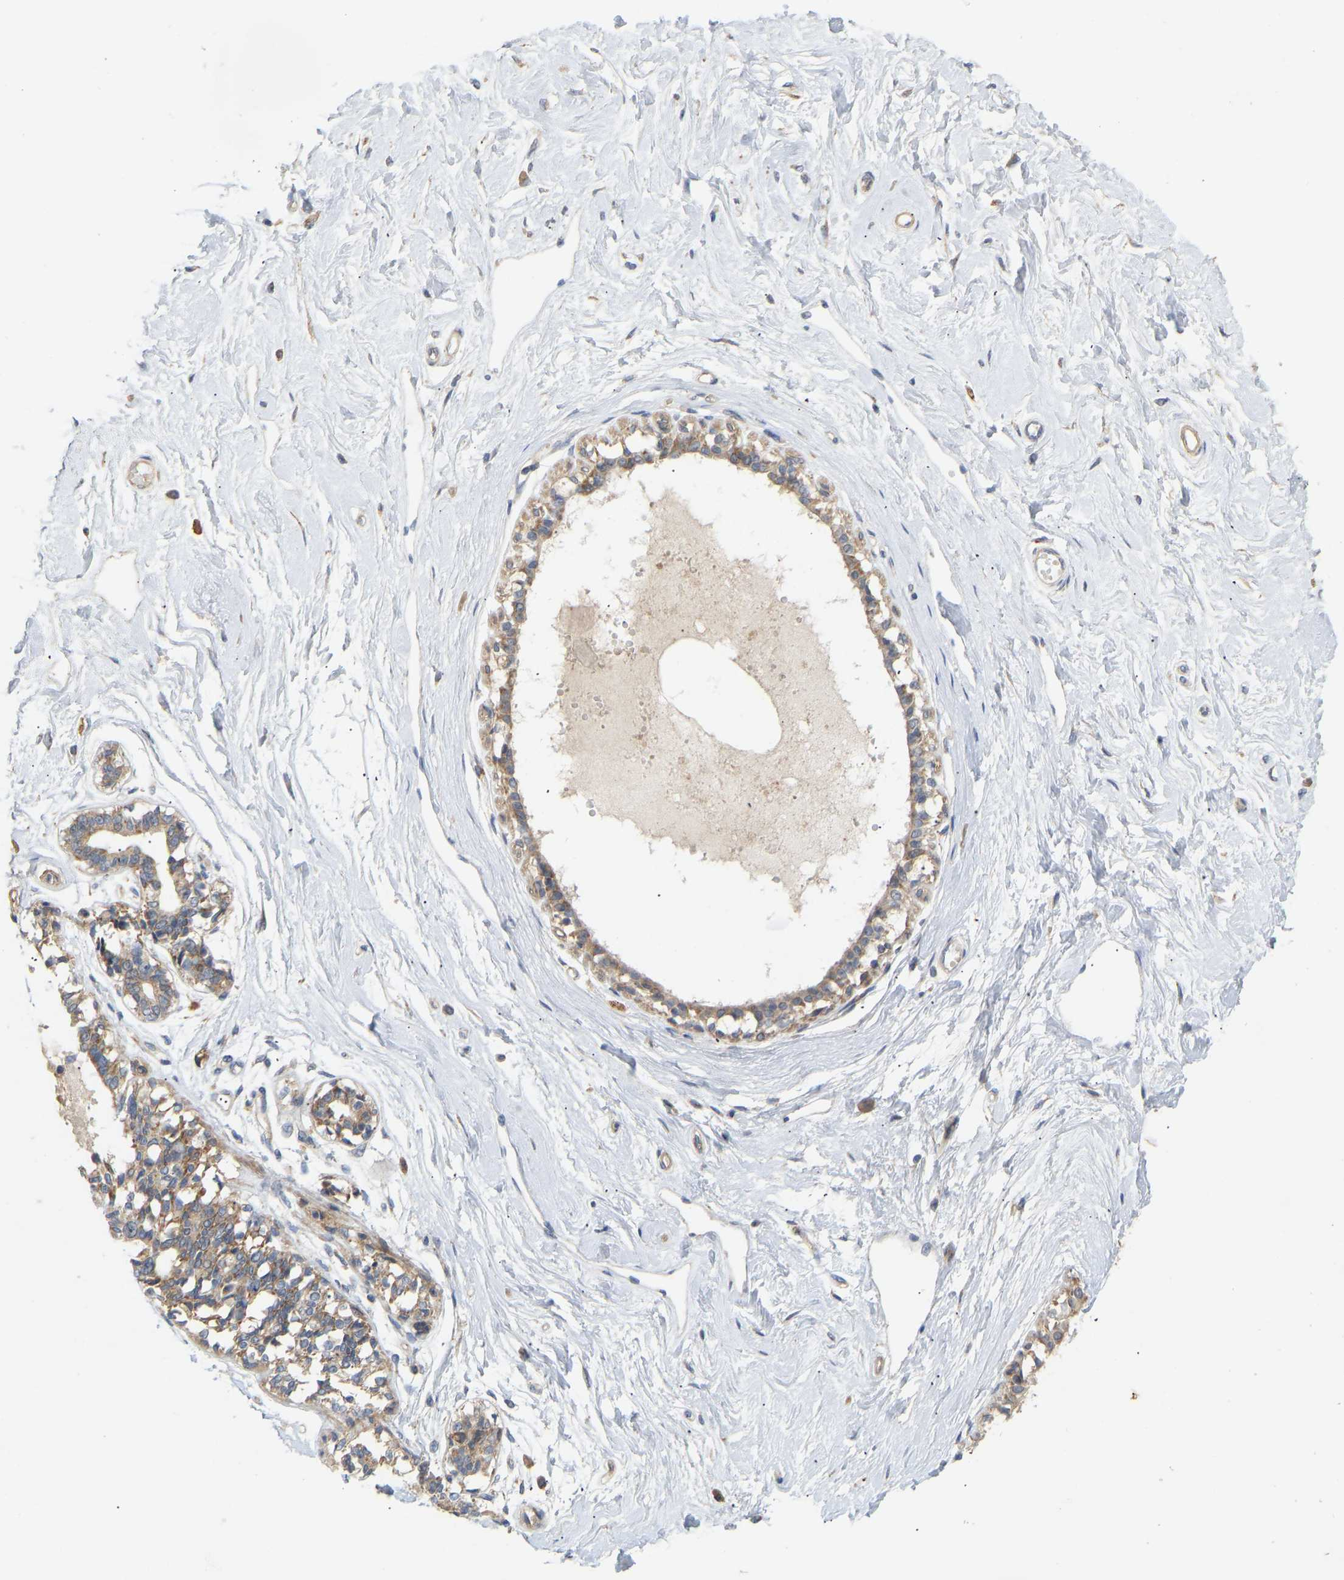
{"staining": {"intensity": "moderate", "quantity": ">75%", "location": "cytoplasmic/membranous"}, "tissue": "breast", "cell_type": "Glandular cells", "image_type": "normal", "snomed": [{"axis": "morphology", "description": "Normal tissue, NOS"}, {"axis": "topography", "description": "Breast"}], "caption": "Unremarkable breast was stained to show a protein in brown. There is medium levels of moderate cytoplasmic/membranous positivity in about >75% of glandular cells. (DAB (3,3'-diaminobenzidine) IHC, brown staining for protein, blue staining for nuclei).", "gene": "HACD2", "patient": {"sex": "female", "age": 45}}